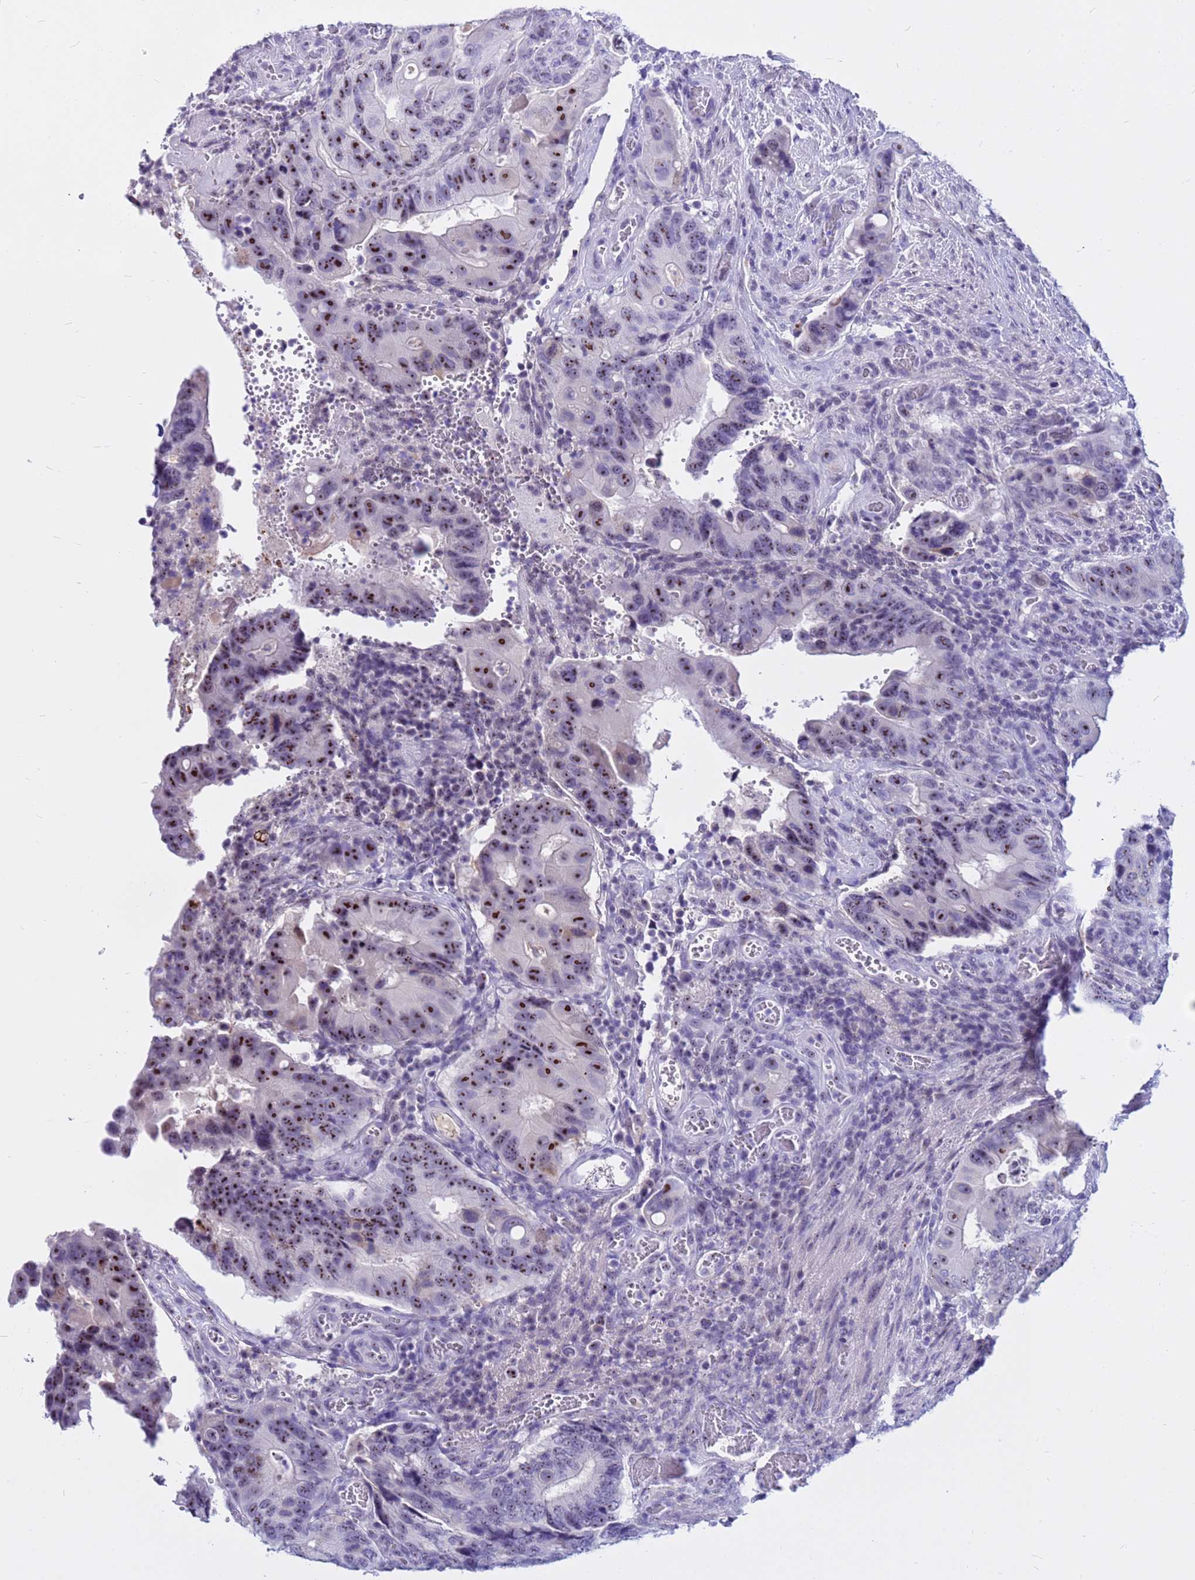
{"staining": {"intensity": "strong", "quantity": "25%-75%", "location": "nuclear"}, "tissue": "colorectal cancer", "cell_type": "Tumor cells", "image_type": "cancer", "snomed": [{"axis": "morphology", "description": "Adenocarcinoma, NOS"}, {"axis": "topography", "description": "Colon"}], "caption": "A histopathology image of colorectal cancer (adenocarcinoma) stained for a protein exhibits strong nuclear brown staining in tumor cells. The staining was performed using DAB (3,3'-diaminobenzidine) to visualize the protein expression in brown, while the nuclei were stained in blue with hematoxylin (Magnification: 20x).", "gene": "DMRTC2", "patient": {"sex": "male", "age": 84}}